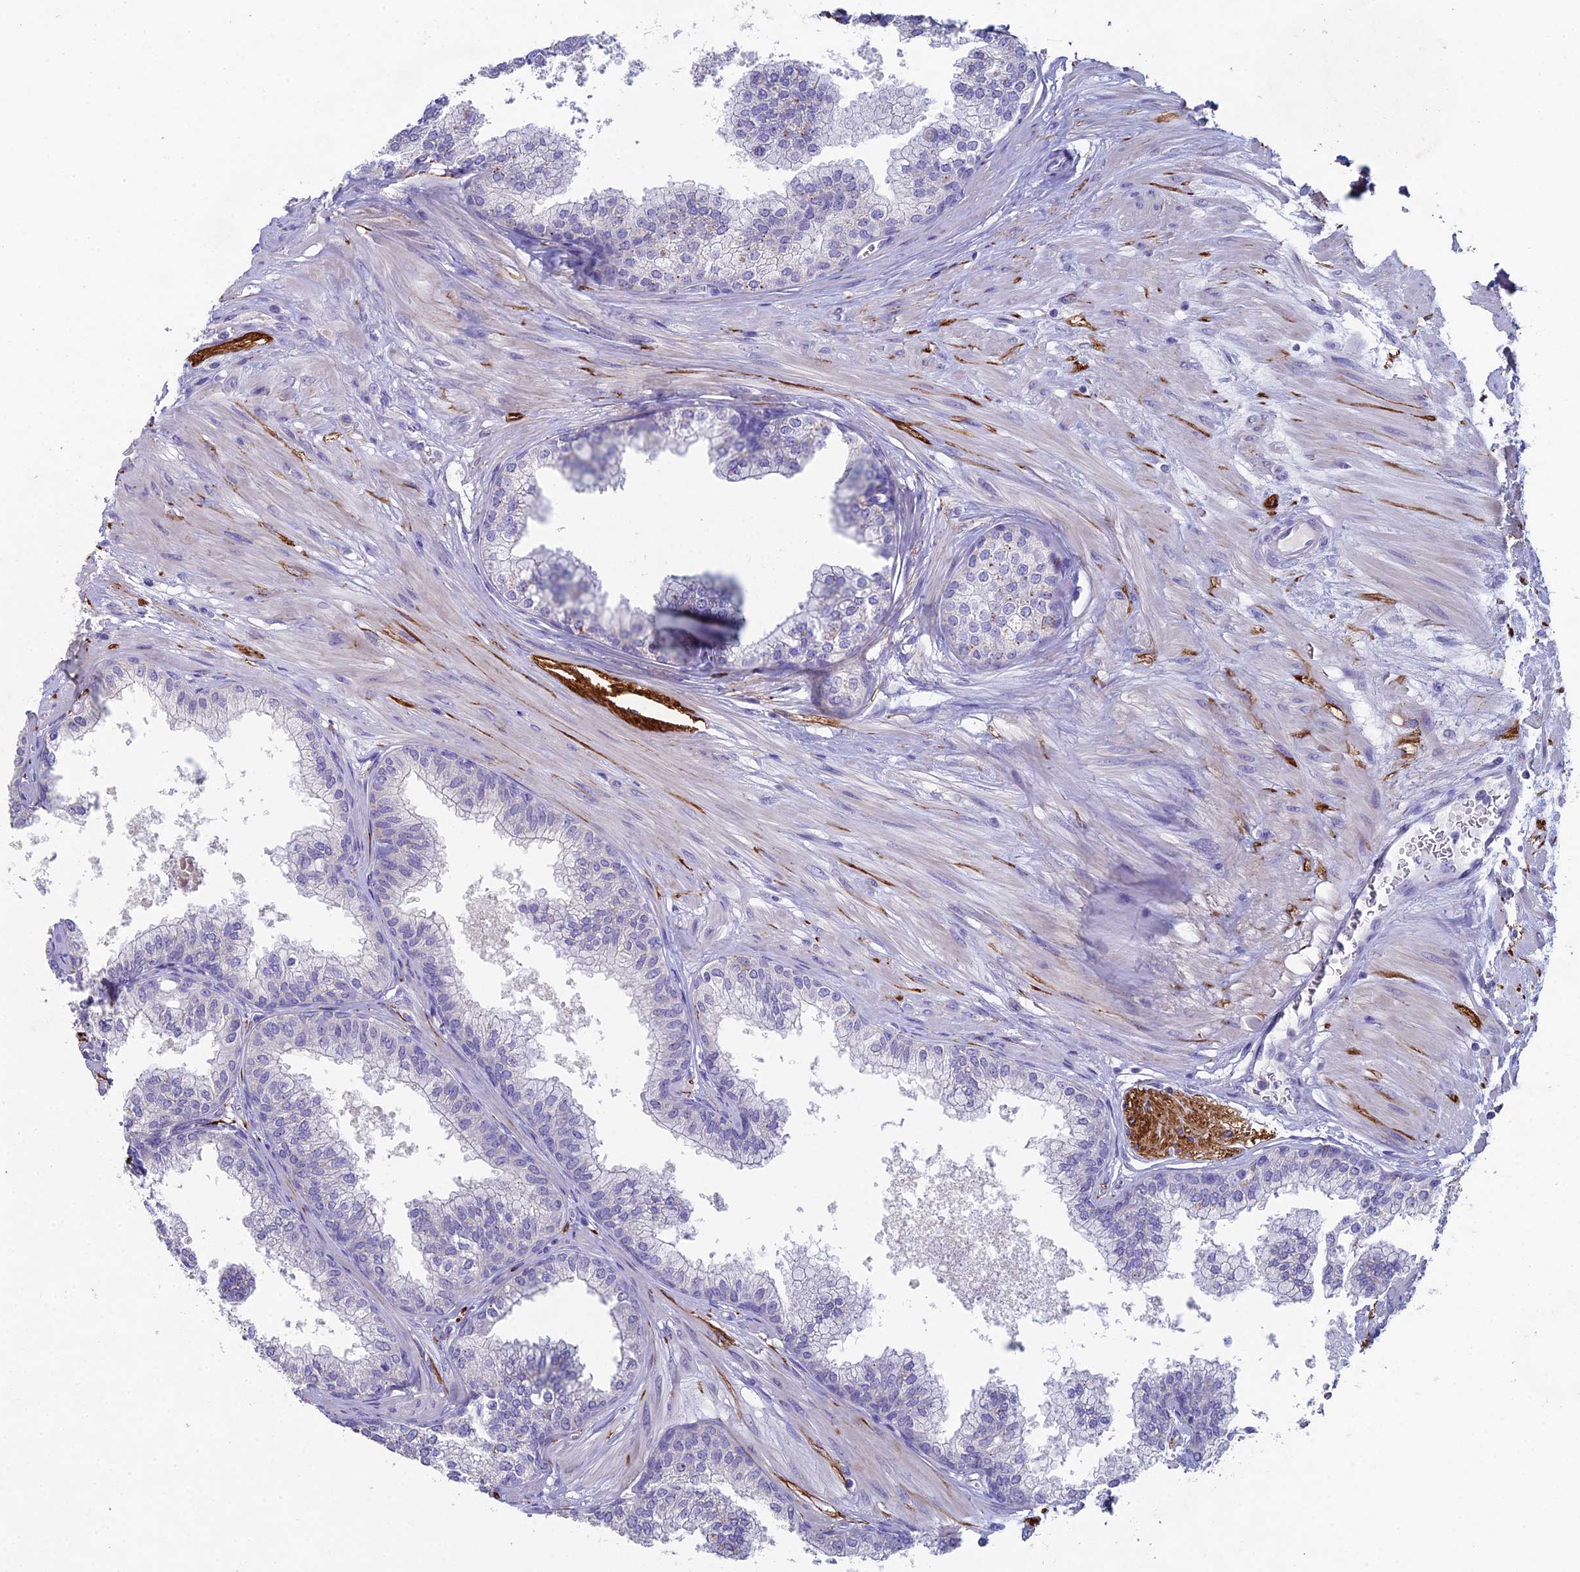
{"staining": {"intensity": "negative", "quantity": "none", "location": "none"}, "tissue": "prostate", "cell_type": "Glandular cells", "image_type": "normal", "snomed": [{"axis": "morphology", "description": "Normal tissue, NOS"}, {"axis": "topography", "description": "Prostate"}], "caption": "The photomicrograph shows no significant expression in glandular cells of prostate.", "gene": "NCAM1", "patient": {"sex": "male", "age": 60}}